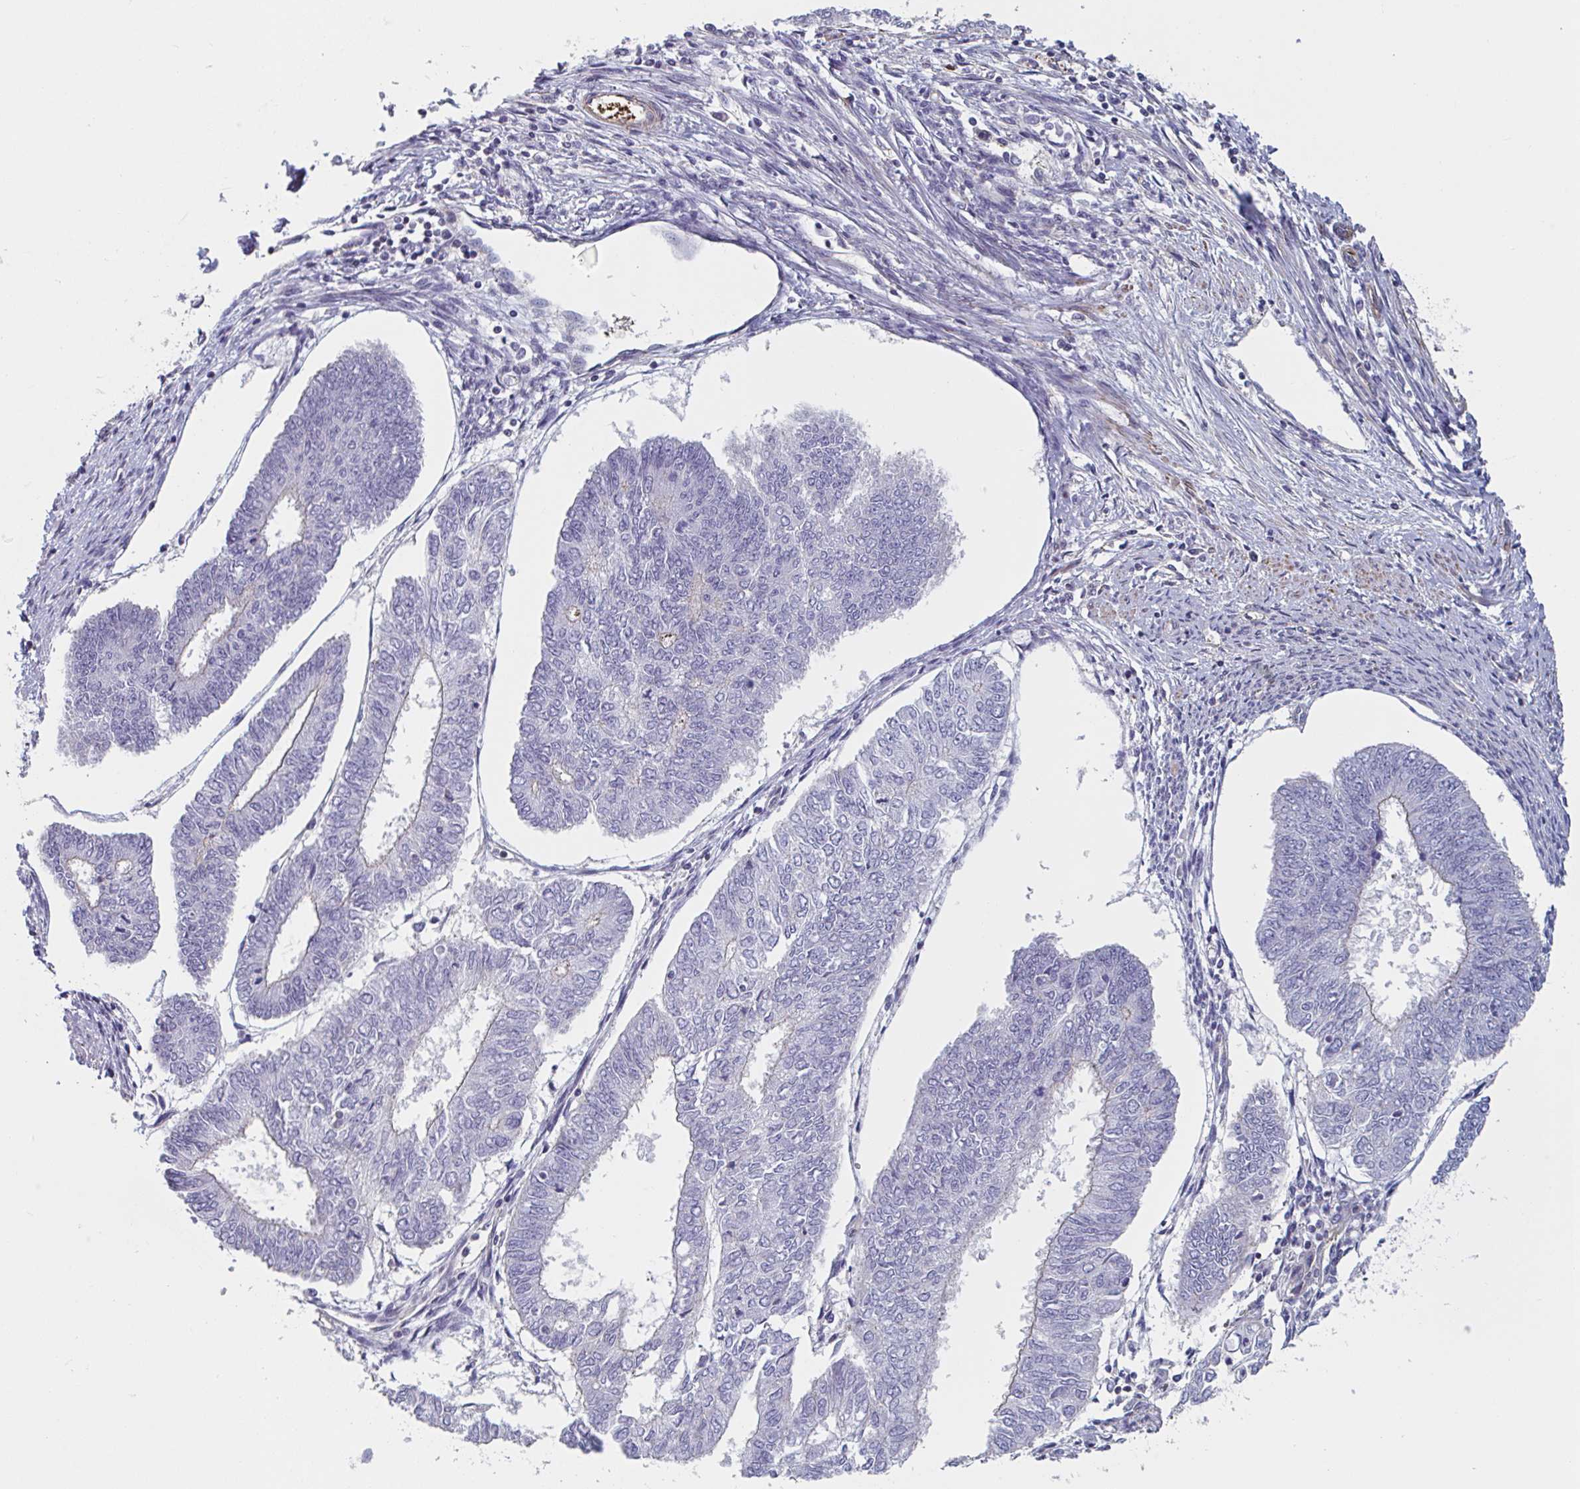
{"staining": {"intensity": "negative", "quantity": "none", "location": "none"}, "tissue": "endometrial cancer", "cell_type": "Tumor cells", "image_type": "cancer", "snomed": [{"axis": "morphology", "description": "Adenocarcinoma, NOS"}, {"axis": "topography", "description": "Endometrium"}], "caption": "IHC photomicrograph of endometrial adenocarcinoma stained for a protein (brown), which shows no positivity in tumor cells.", "gene": "SHISA7", "patient": {"sex": "female", "age": 68}}